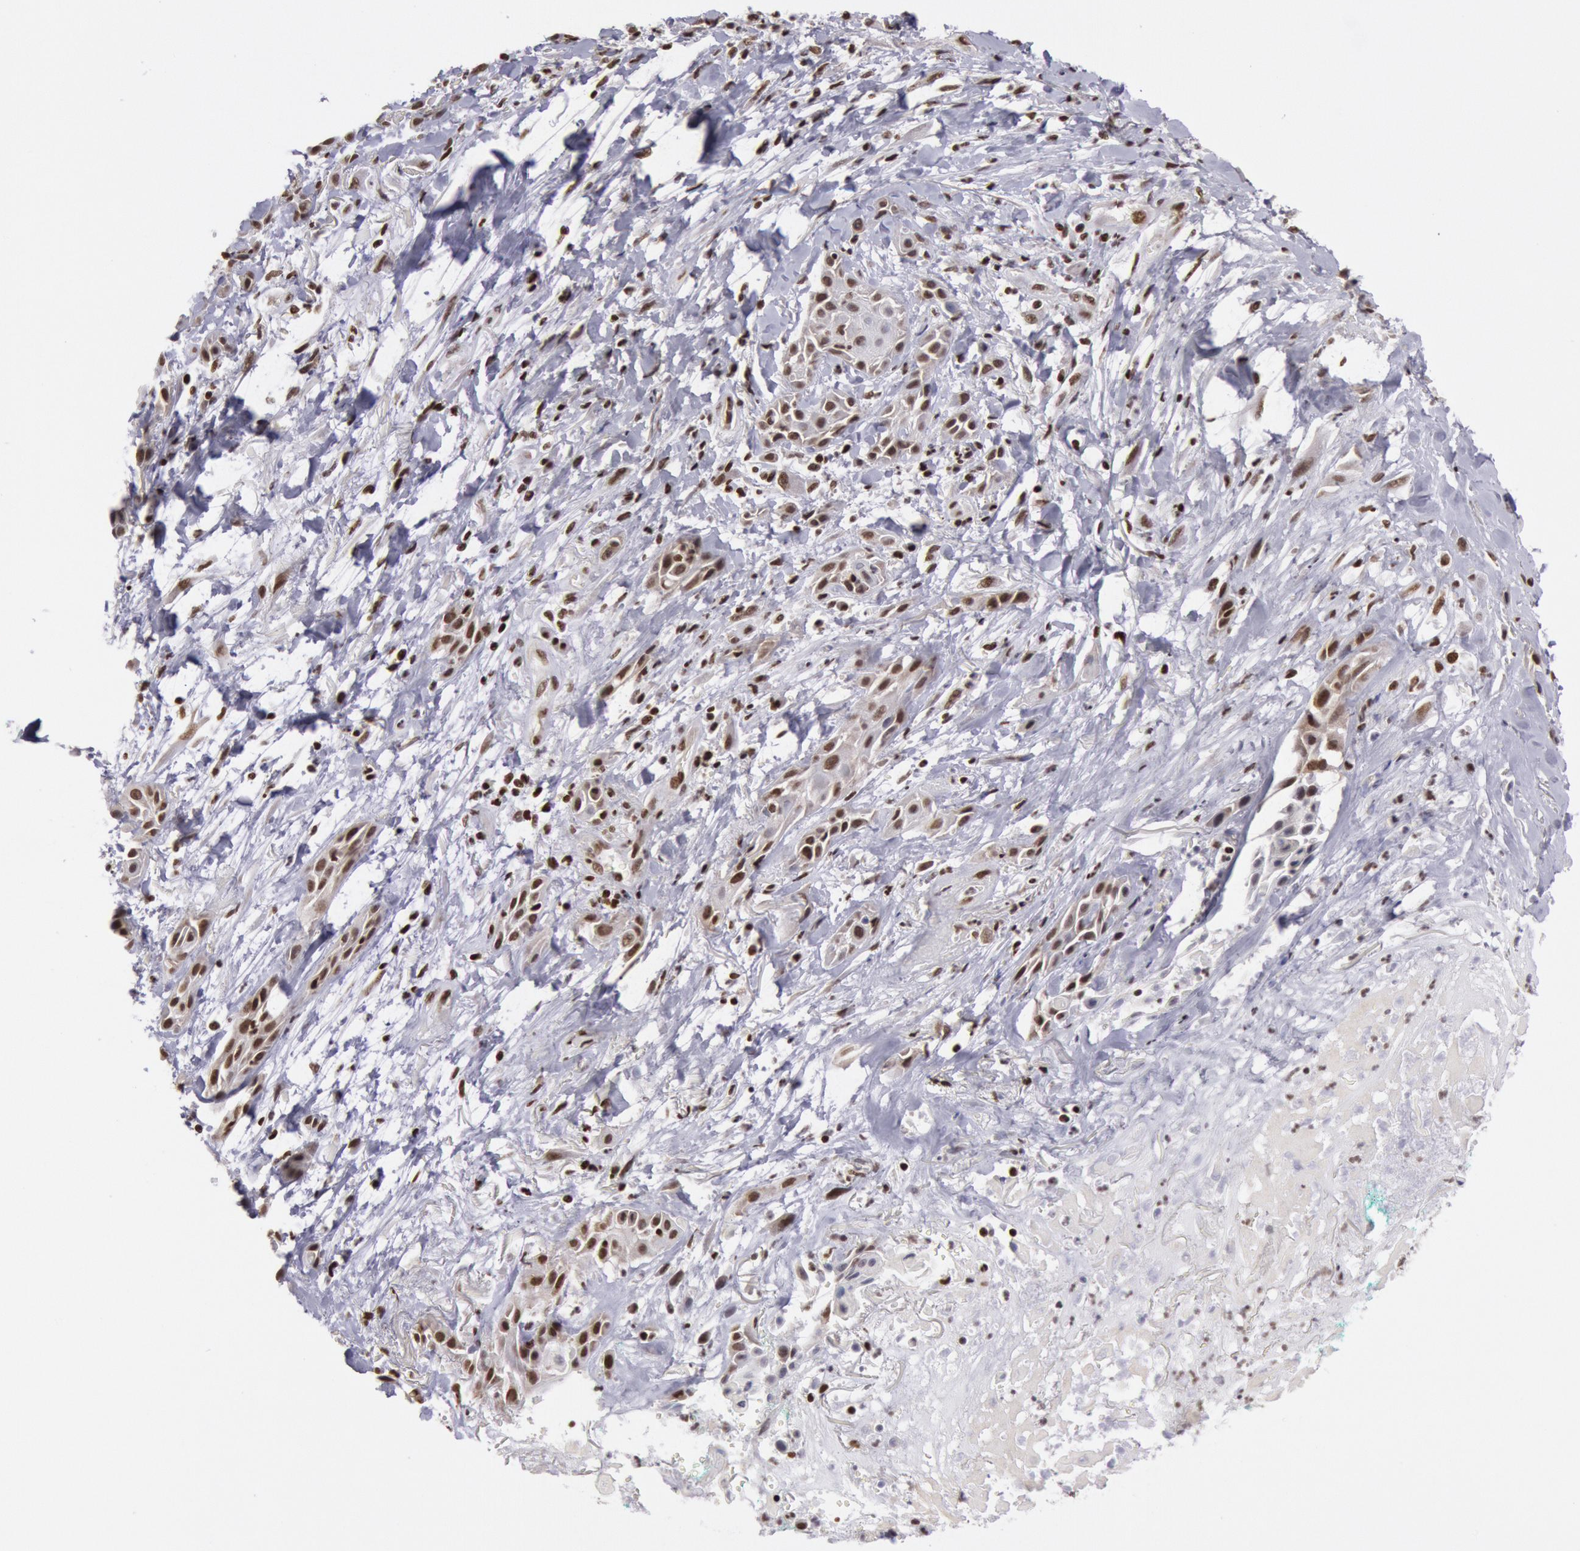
{"staining": {"intensity": "strong", "quantity": ">75%", "location": "nuclear"}, "tissue": "skin cancer", "cell_type": "Tumor cells", "image_type": "cancer", "snomed": [{"axis": "morphology", "description": "Squamous cell carcinoma, NOS"}, {"axis": "topography", "description": "Skin"}, {"axis": "topography", "description": "Anal"}], "caption": "There is high levels of strong nuclear staining in tumor cells of skin cancer (squamous cell carcinoma), as demonstrated by immunohistochemical staining (brown color).", "gene": "NKAP", "patient": {"sex": "male", "age": 64}}